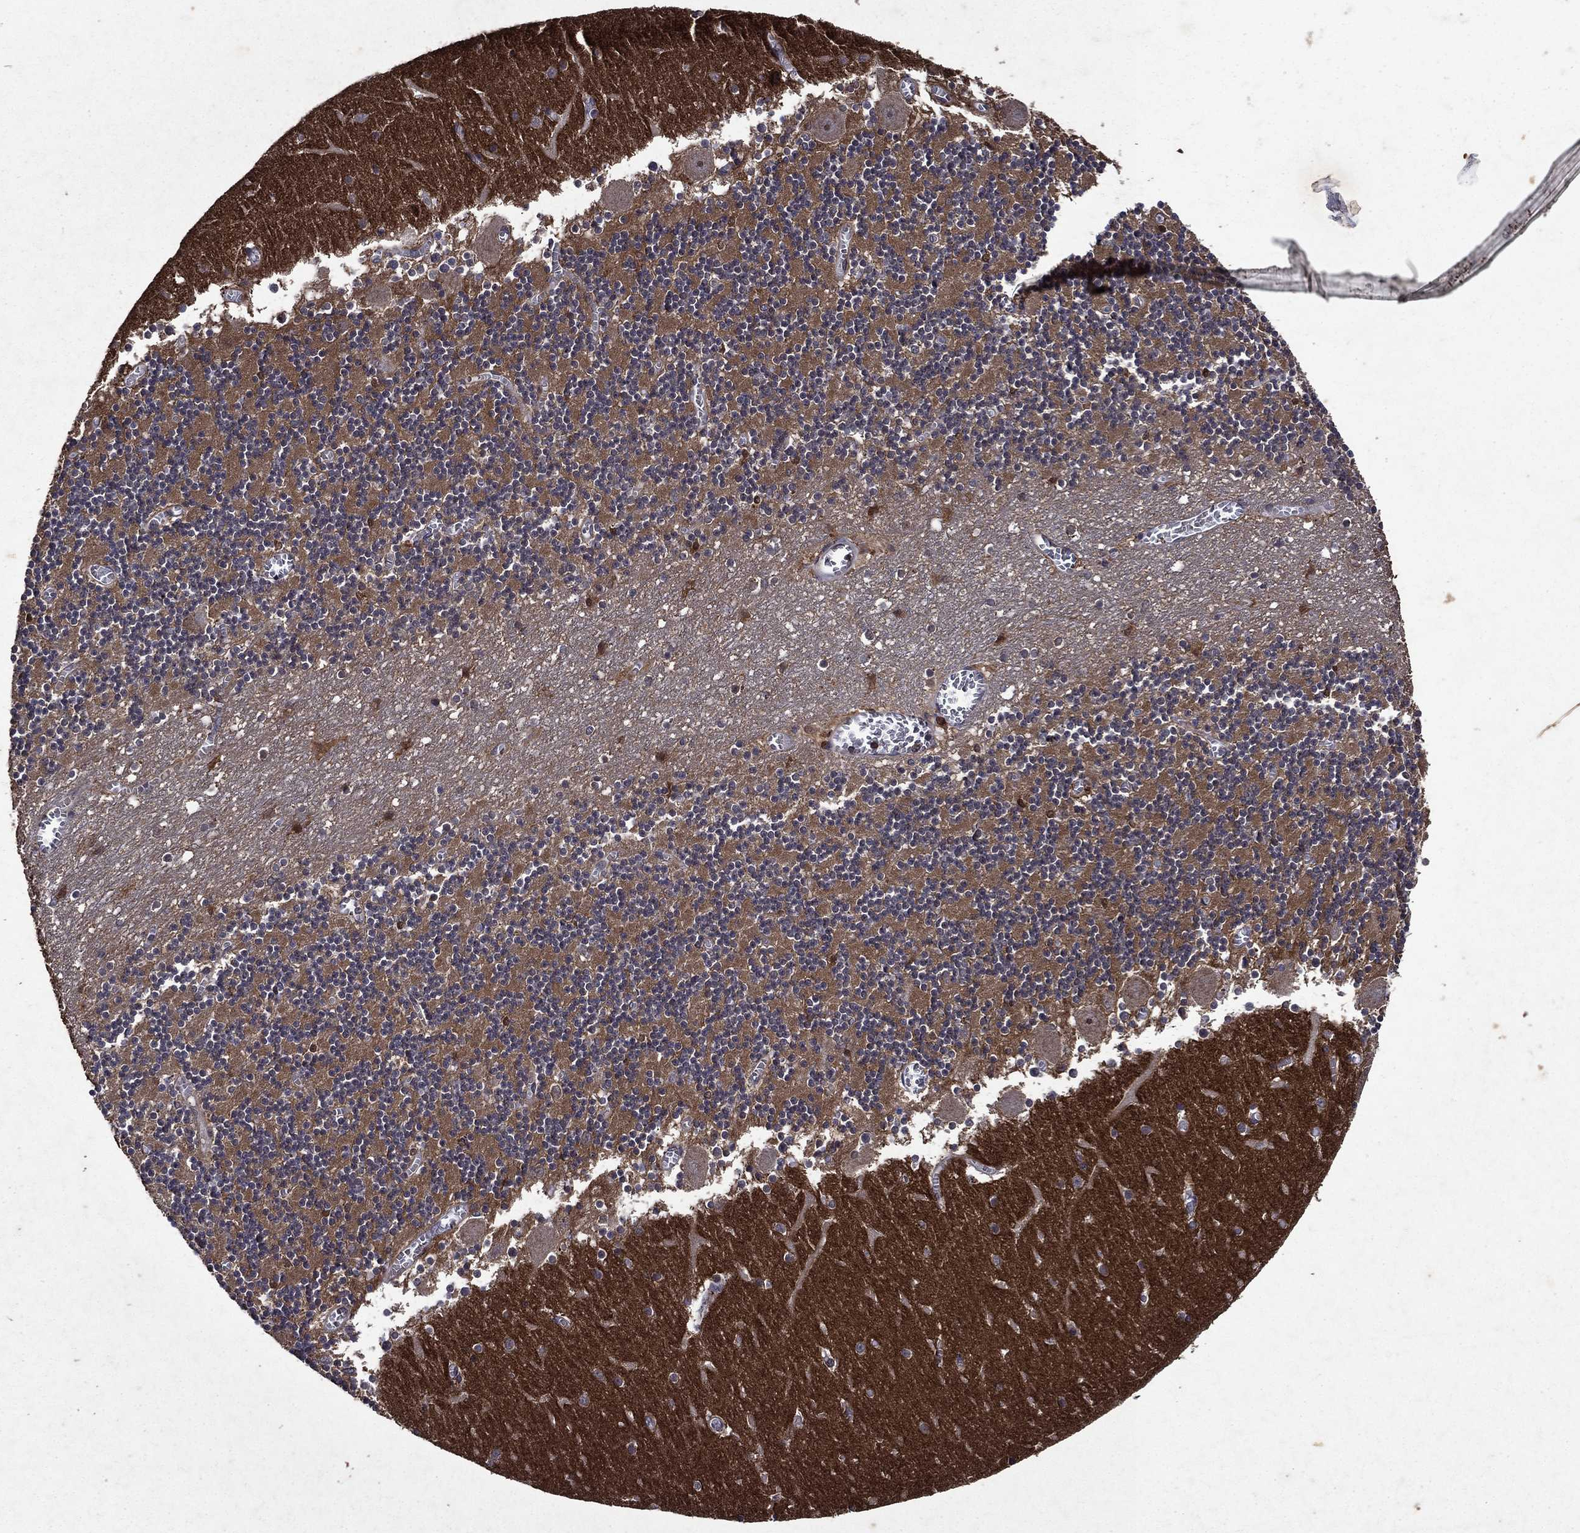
{"staining": {"intensity": "moderate", "quantity": "<25%", "location": "cytoplasmic/membranous,nuclear"}, "tissue": "cerebellum", "cell_type": "Cells in granular layer", "image_type": "normal", "snomed": [{"axis": "morphology", "description": "Normal tissue, NOS"}, {"axis": "topography", "description": "Cerebellum"}], "caption": "High-power microscopy captured an immunohistochemistry (IHC) micrograph of benign cerebellum, revealing moderate cytoplasmic/membranous,nuclear expression in approximately <25% of cells in granular layer.", "gene": "EIF2B4", "patient": {"sex": "female", "age": 28}}